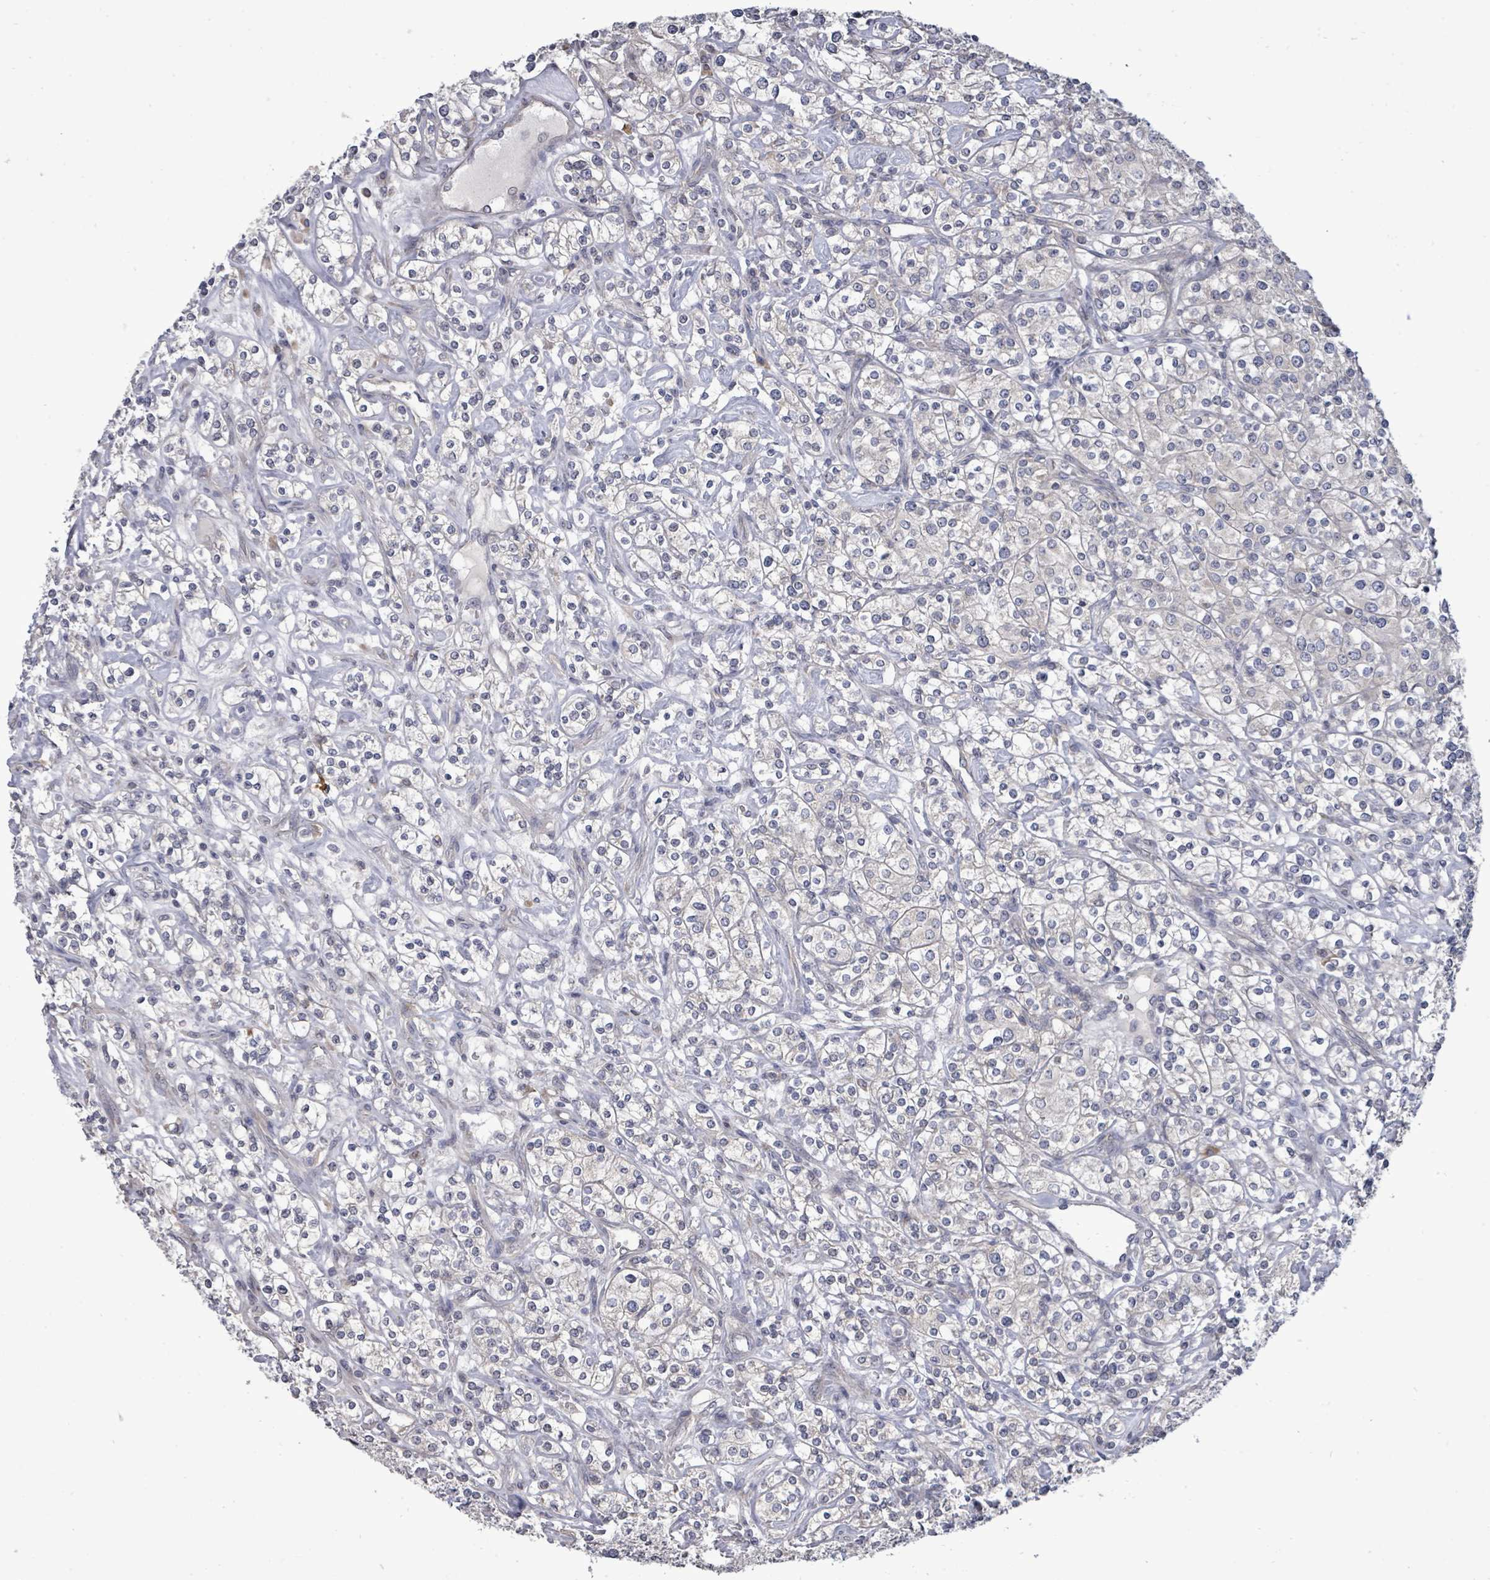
{"staining": {"intensity": "negative", "quantity": "none", "location": "none"}, "tissue": "renal cancer", "cell_type": "Tumor cells", "image_type": "cancer", "snomed": [{"axis": "morphology", "description": "Adenocarcinoma, NOS"}, {"axis": "topography", "description": "Kidney"}], "caption": "Immunohistochemistry photomicrograph of human renal adenocarcinoma stained for a protein (brown), which exhibits no expression in tumor cells. (Brightfield microscopy of DAB (3,3'-diaminobenzidine) immunohistochemistry (IHC) at high magnification).", "gene": "POMGNT2", "patient": {"sex": "male", "age": 77}}